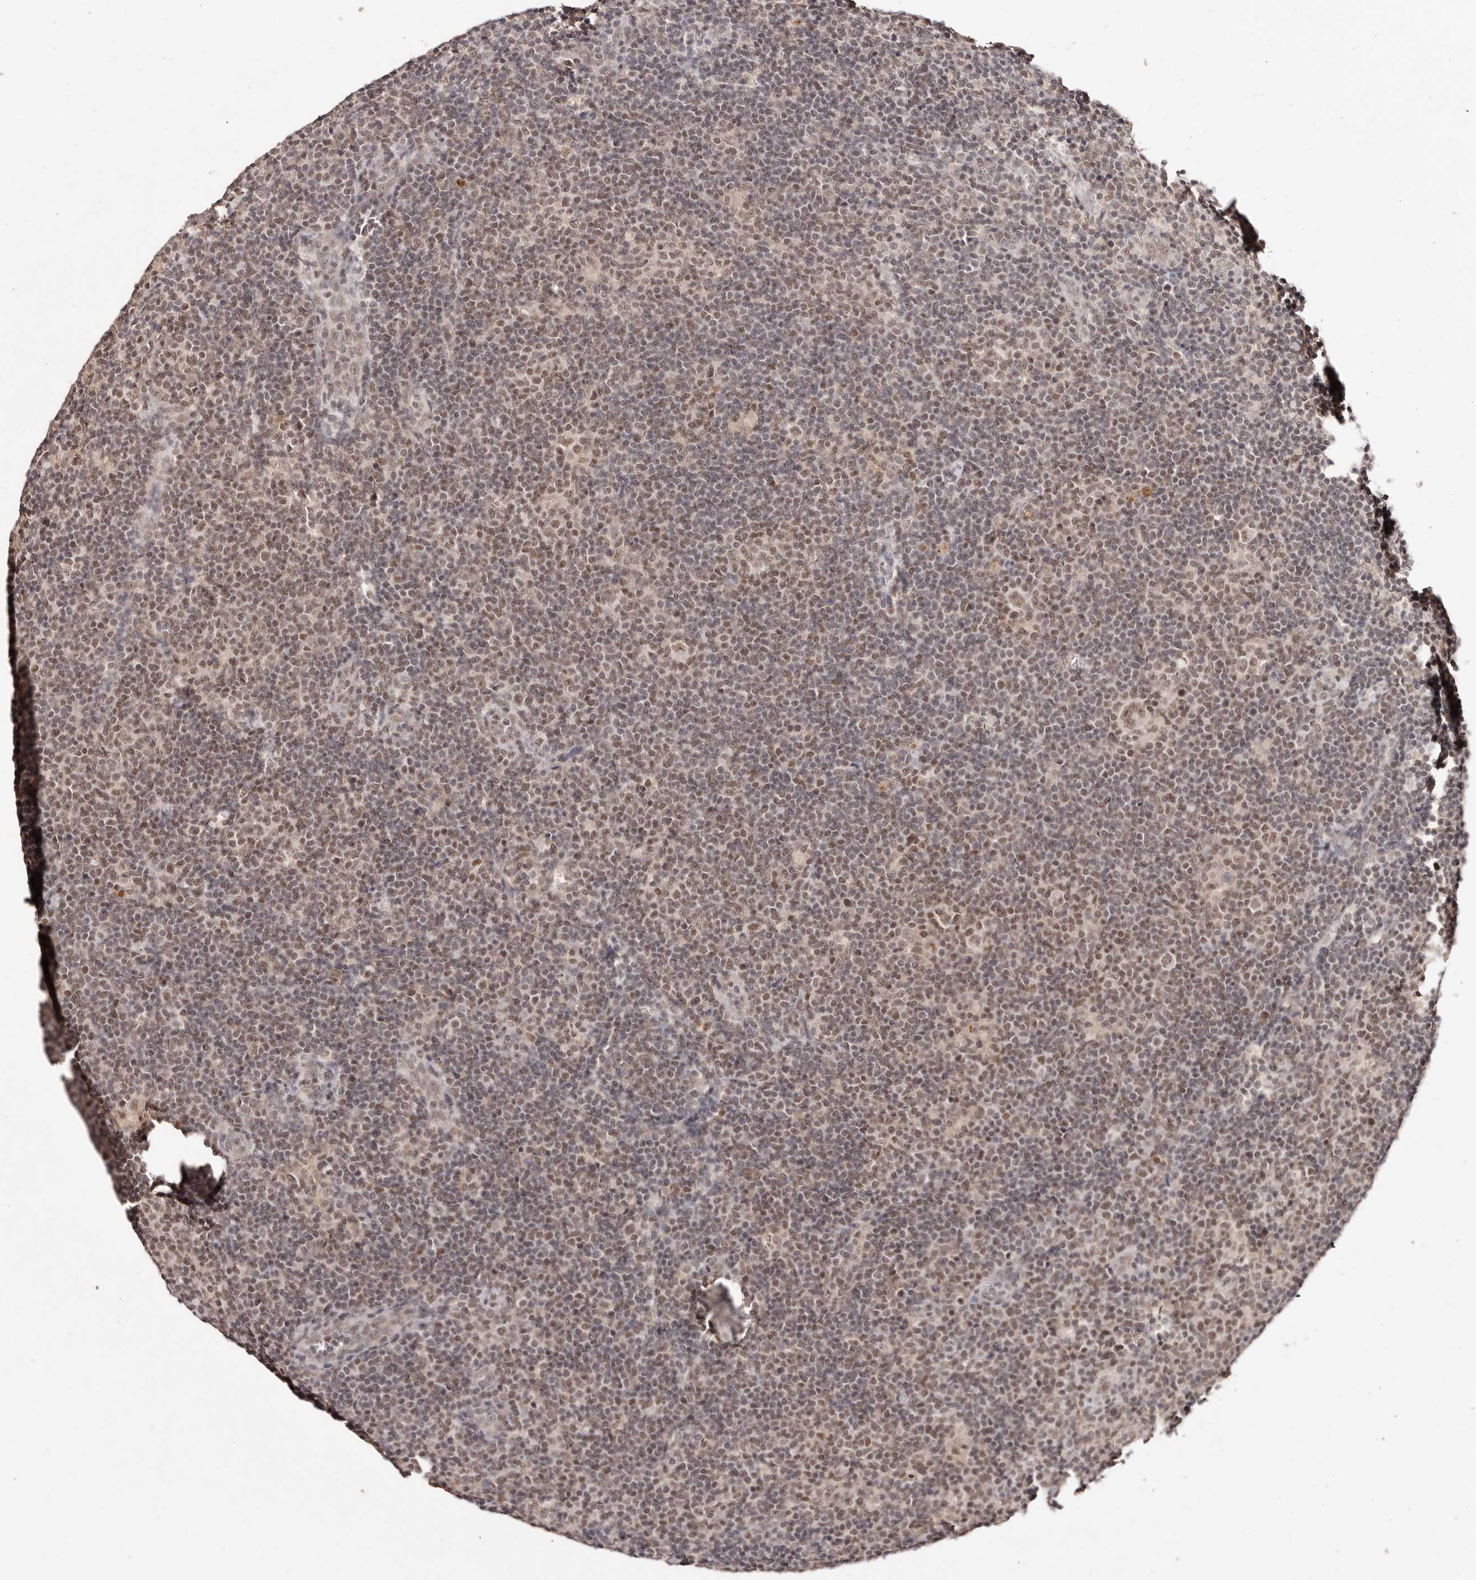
{"staining": {"intensity": "moderate", "quantity": ">75%", "location": "nuclear"}, "tissue": "lymphoma", "cell_type": "Tumor cells", "image_type": "cancer", "snomed": [{"axis": "morphology", "description": "Hodgkin's disease, NOS"}, {"axis": "topography", "description": "Lymph node"}], "caption": "Human lymphoma stained for a protein (brown) exhibits moderate nuclear positive staining in about >75% of tumor cells.", "gene": "BICRAL", "patient": {"sex": "female", "age": 57}}